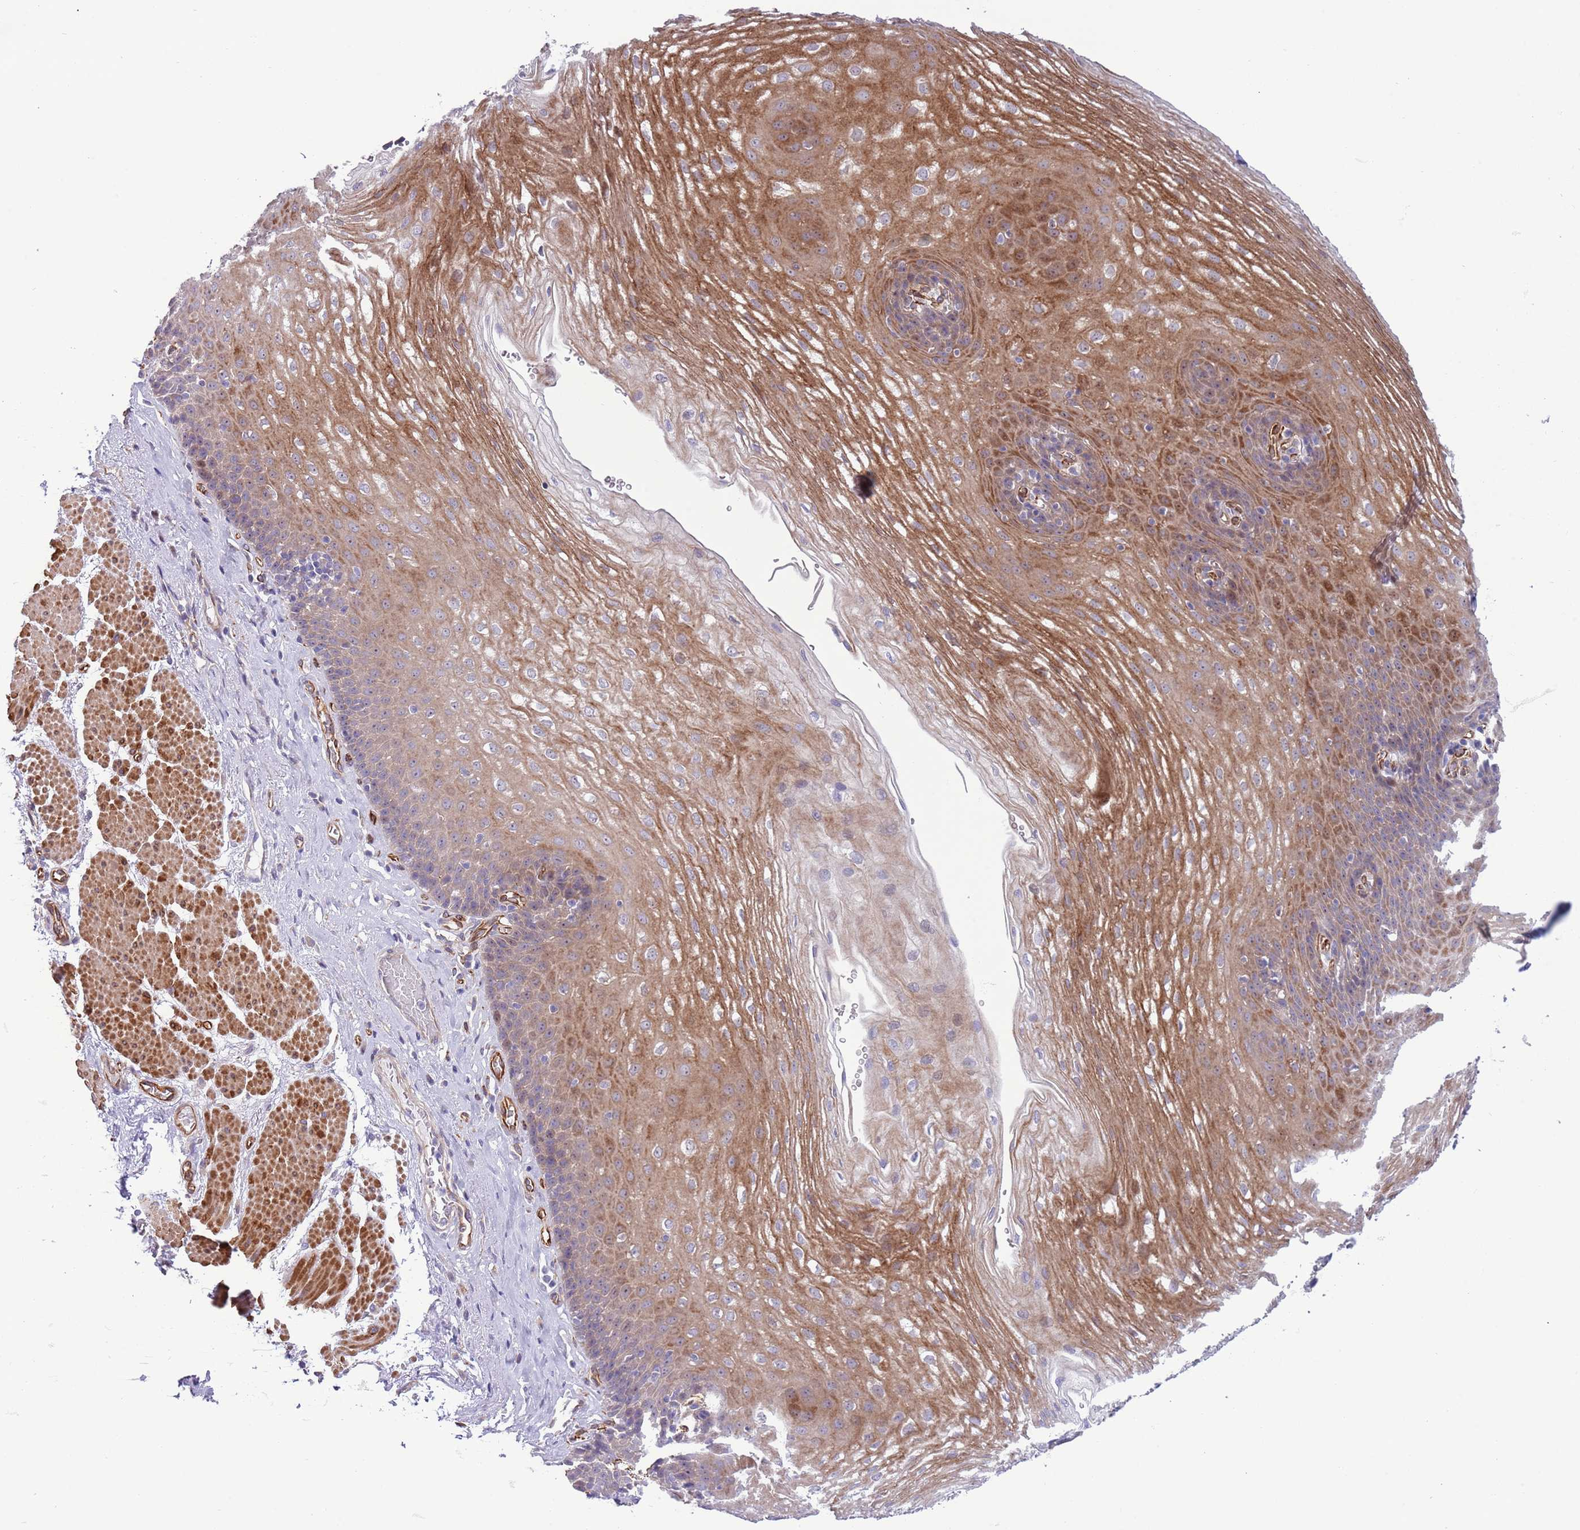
{"staining": {"intensity": "moderate", "quantity": ">75%", "location": "cytoplasmic/membranous"}, "tissue": "esophagus", "cell_type": "Squamous epithelial cells", "image_type": "normal", "snomed": [{"axis": "morphology", "description": "Normal tissue, NOS"}, {"axis": "topography", "description": "Esophagus"}], "caption": "This micrograph reveals unremarkable esophagus stained with IHC to label a protein in brown. The cytoplasmic/membranous of squamous epithelial cells show moderate positivity for the protein. Nuclei are counter-stained blue.", "gene": "GAS2L3", "patient": {"sex": "female", "age": 66}}